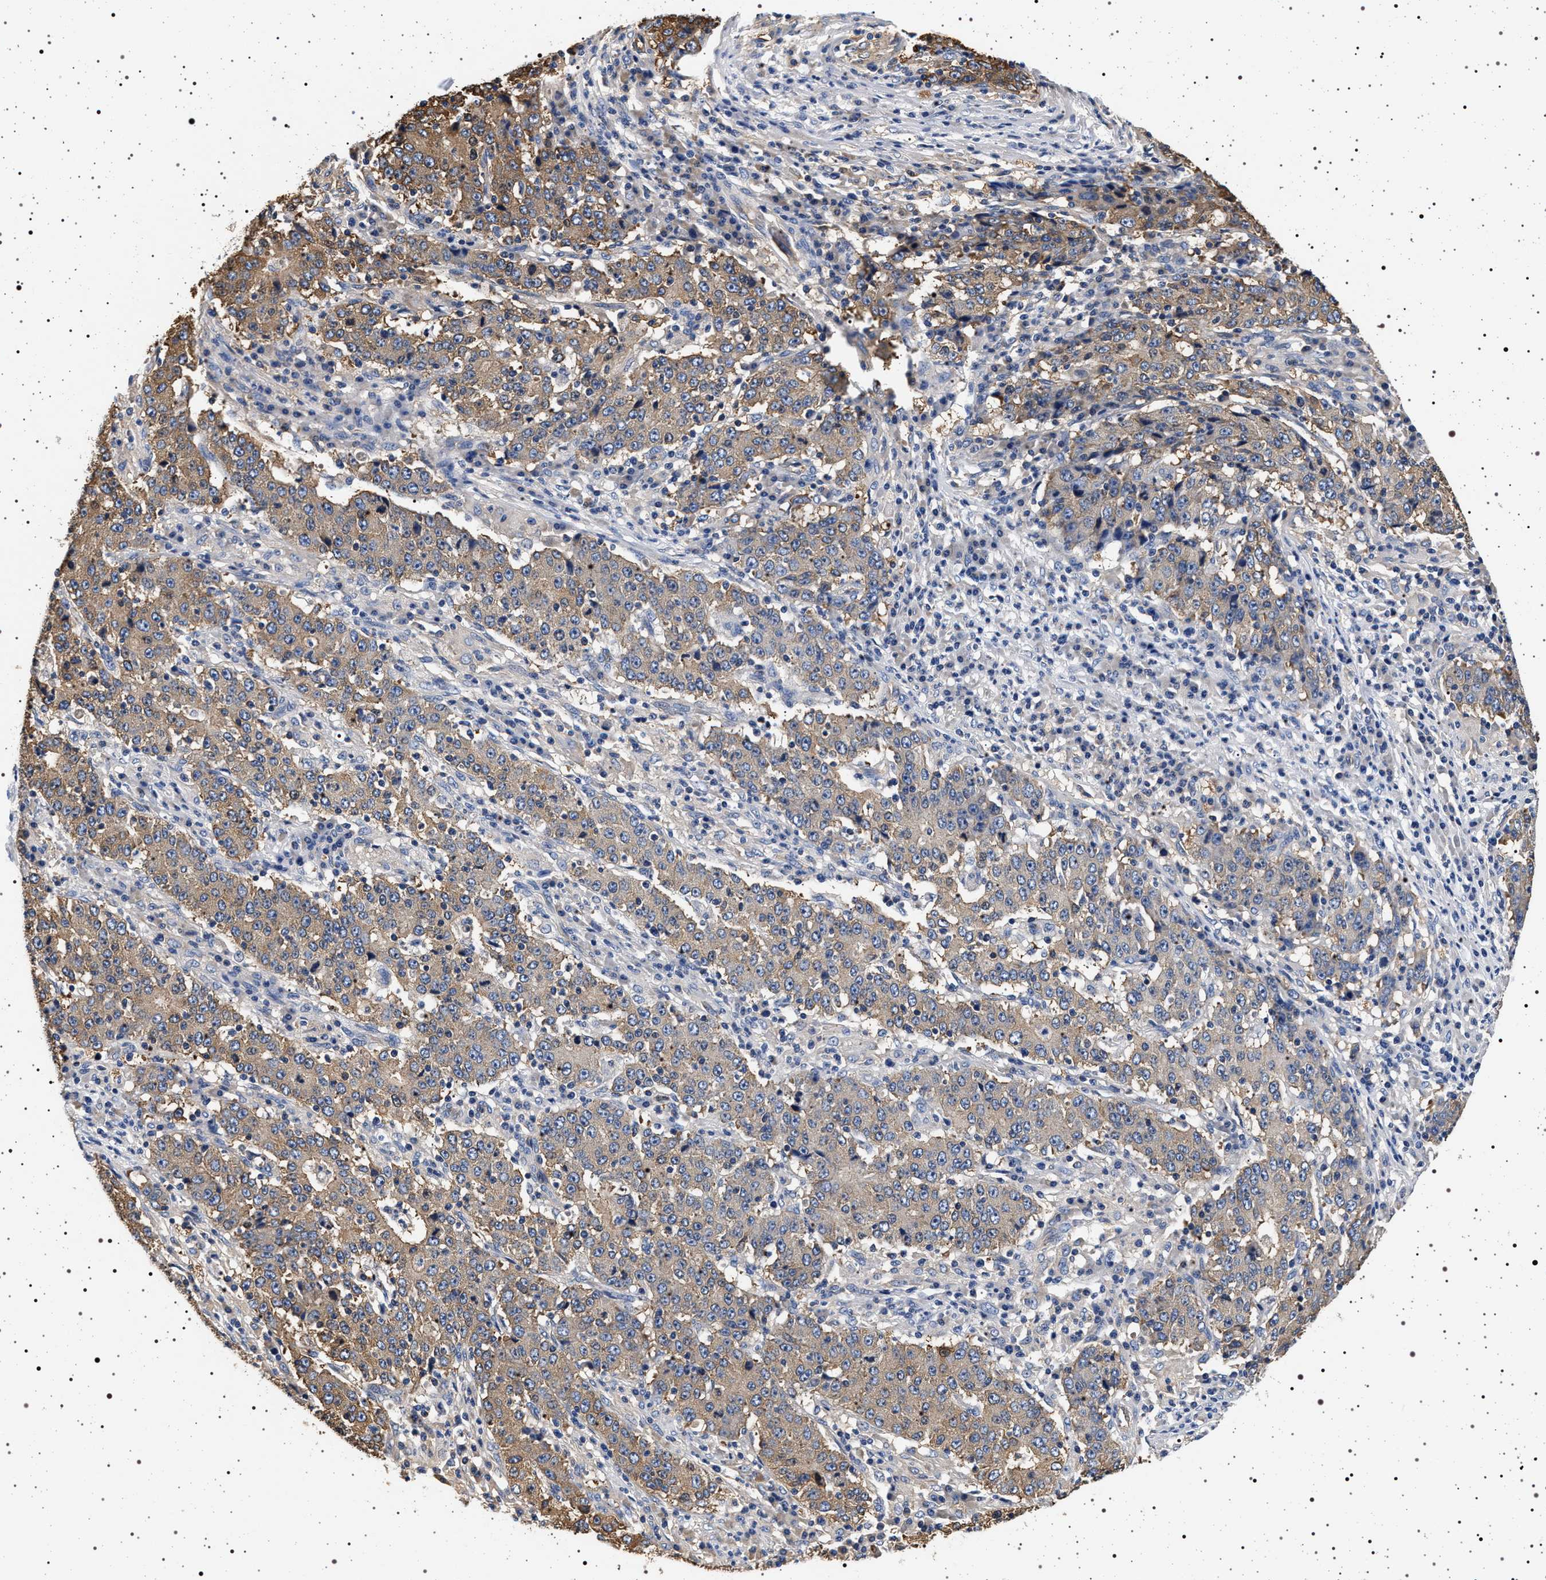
{"staining": {"intensity": "weak", "quantity": ">75%", "location": "cytoplasmic/membranous"}, "tissue": "stomach cancer", "cell_type": "Tumor cells", "image_type": "cancer", "snomed": [{"axis": "morphology", "description": "Adenocarcinoma, NOS"}, {"axis": "topography", "description": "Stomach"}], "caption": "An immunohistochemistry (IHC) histopathology image of neoplastic tissue is shown. Protein staining in brown labels weak cytoplasmic/membranous positivity in stomach cancer within tumor cells. The protein is stained brown, and the nuclei are stained in blue (DAB (3,3'-diaminobenzidine) IHC with brightfield microscopy, high magnification).", "gene": "HSD17B1", "patient": {"sex": "male", "age": 59}}